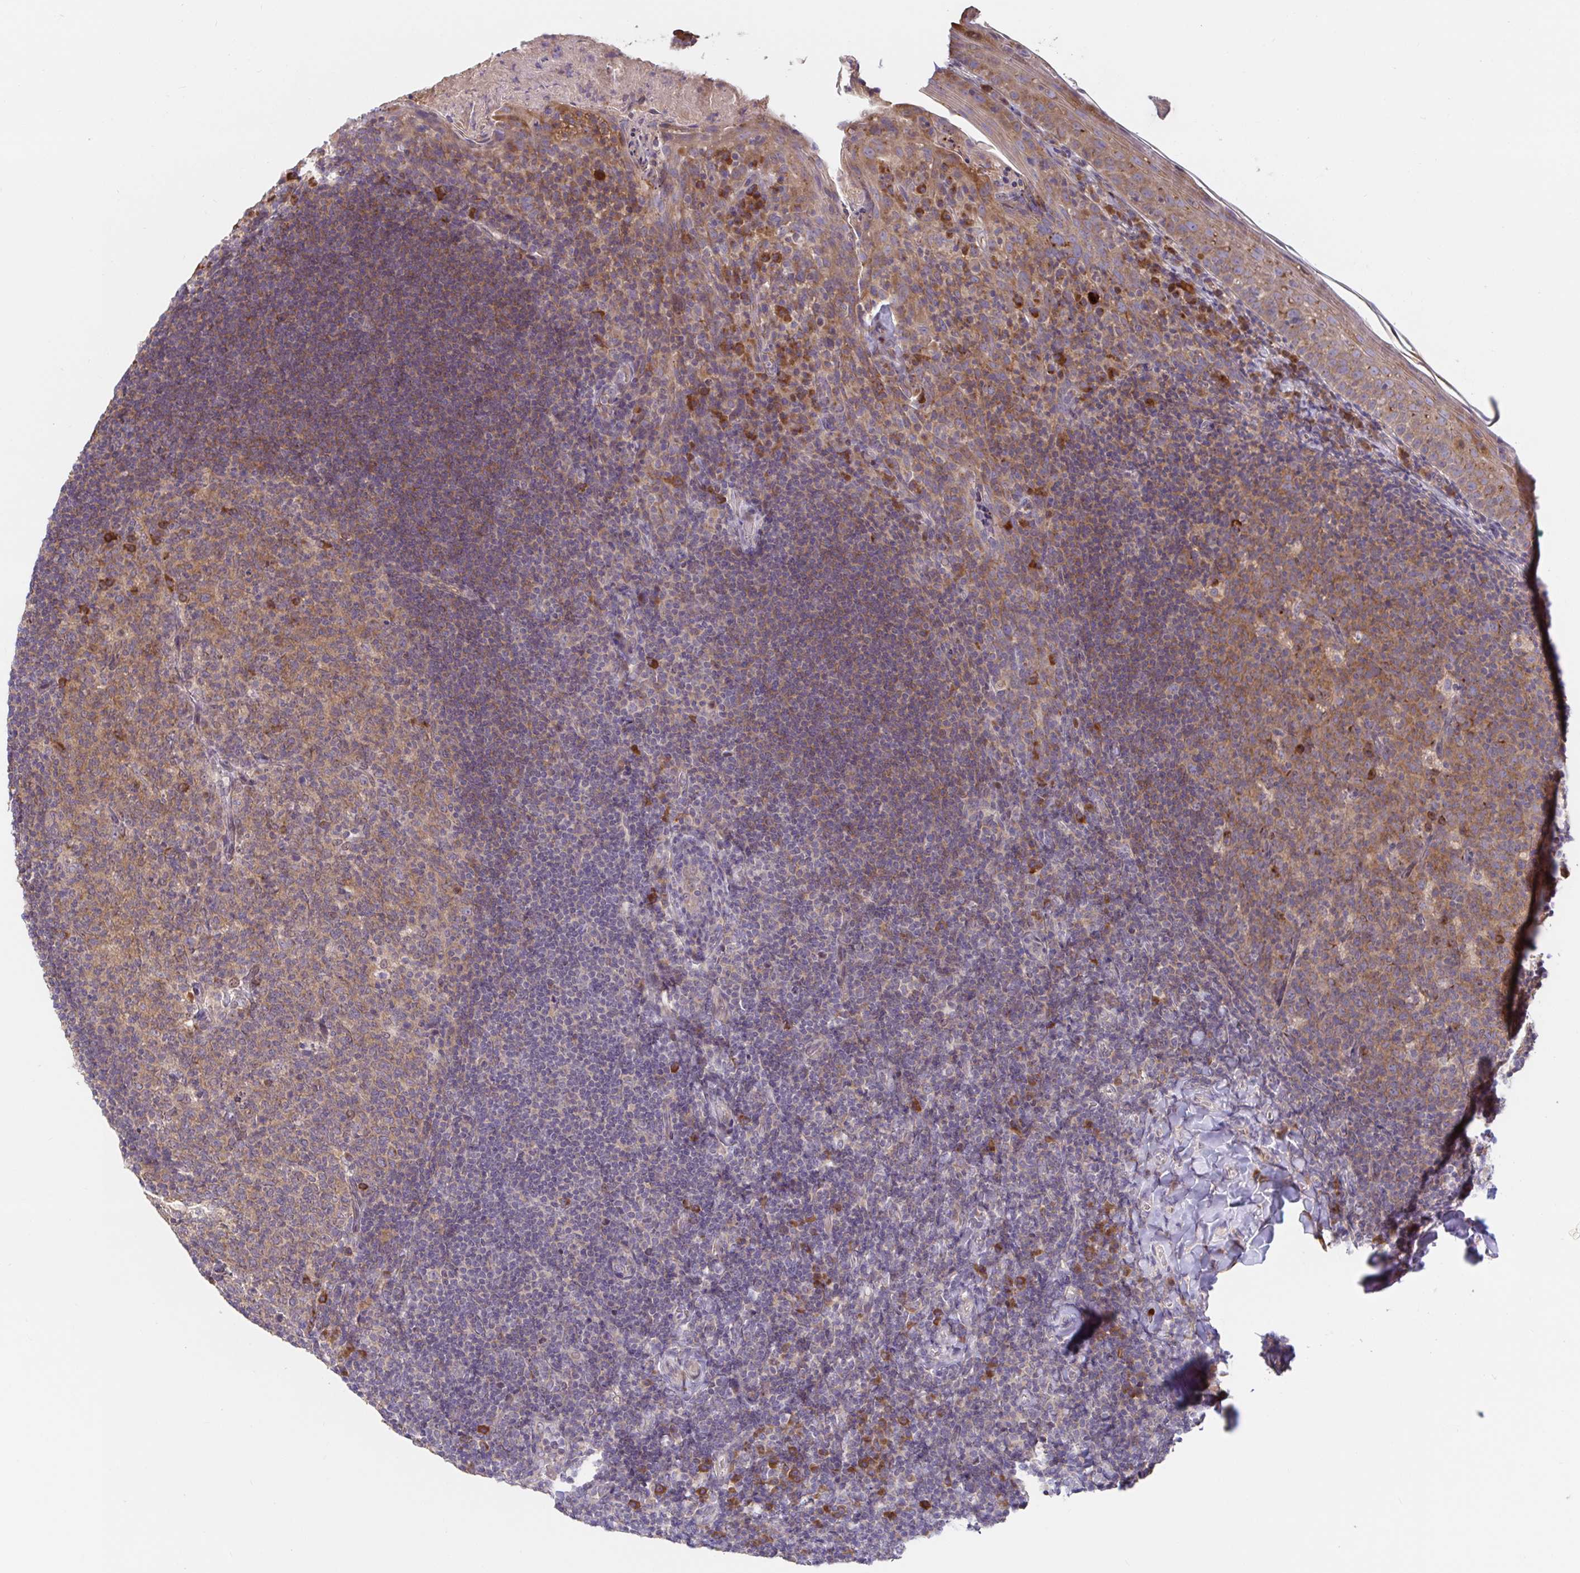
{"staining": {"intensity": "moderate", "quantity": ">75%", "location": "cytoplasmic/membranous"}, "tissue": "tonsil", "cell_type": "Germinal center cells", "image_type": "normal", "snomed": [{"axis": "morphology", "description": "Normal tissue, NOS"}, {"axis": "topography", "description": "Tonsil"}], "caption": "DAB (3,3'-diaminobenzidine) immunohistochemical staining of normal tonsil reveals moderate cytoplasmic/membranous protein positivity in approximately >75% of germinal center cells. (DAB = brown stain, brightfield microscopy at high magnification).", "gene": "LARP1", "patient": {"sex": "female", "age": 10}}